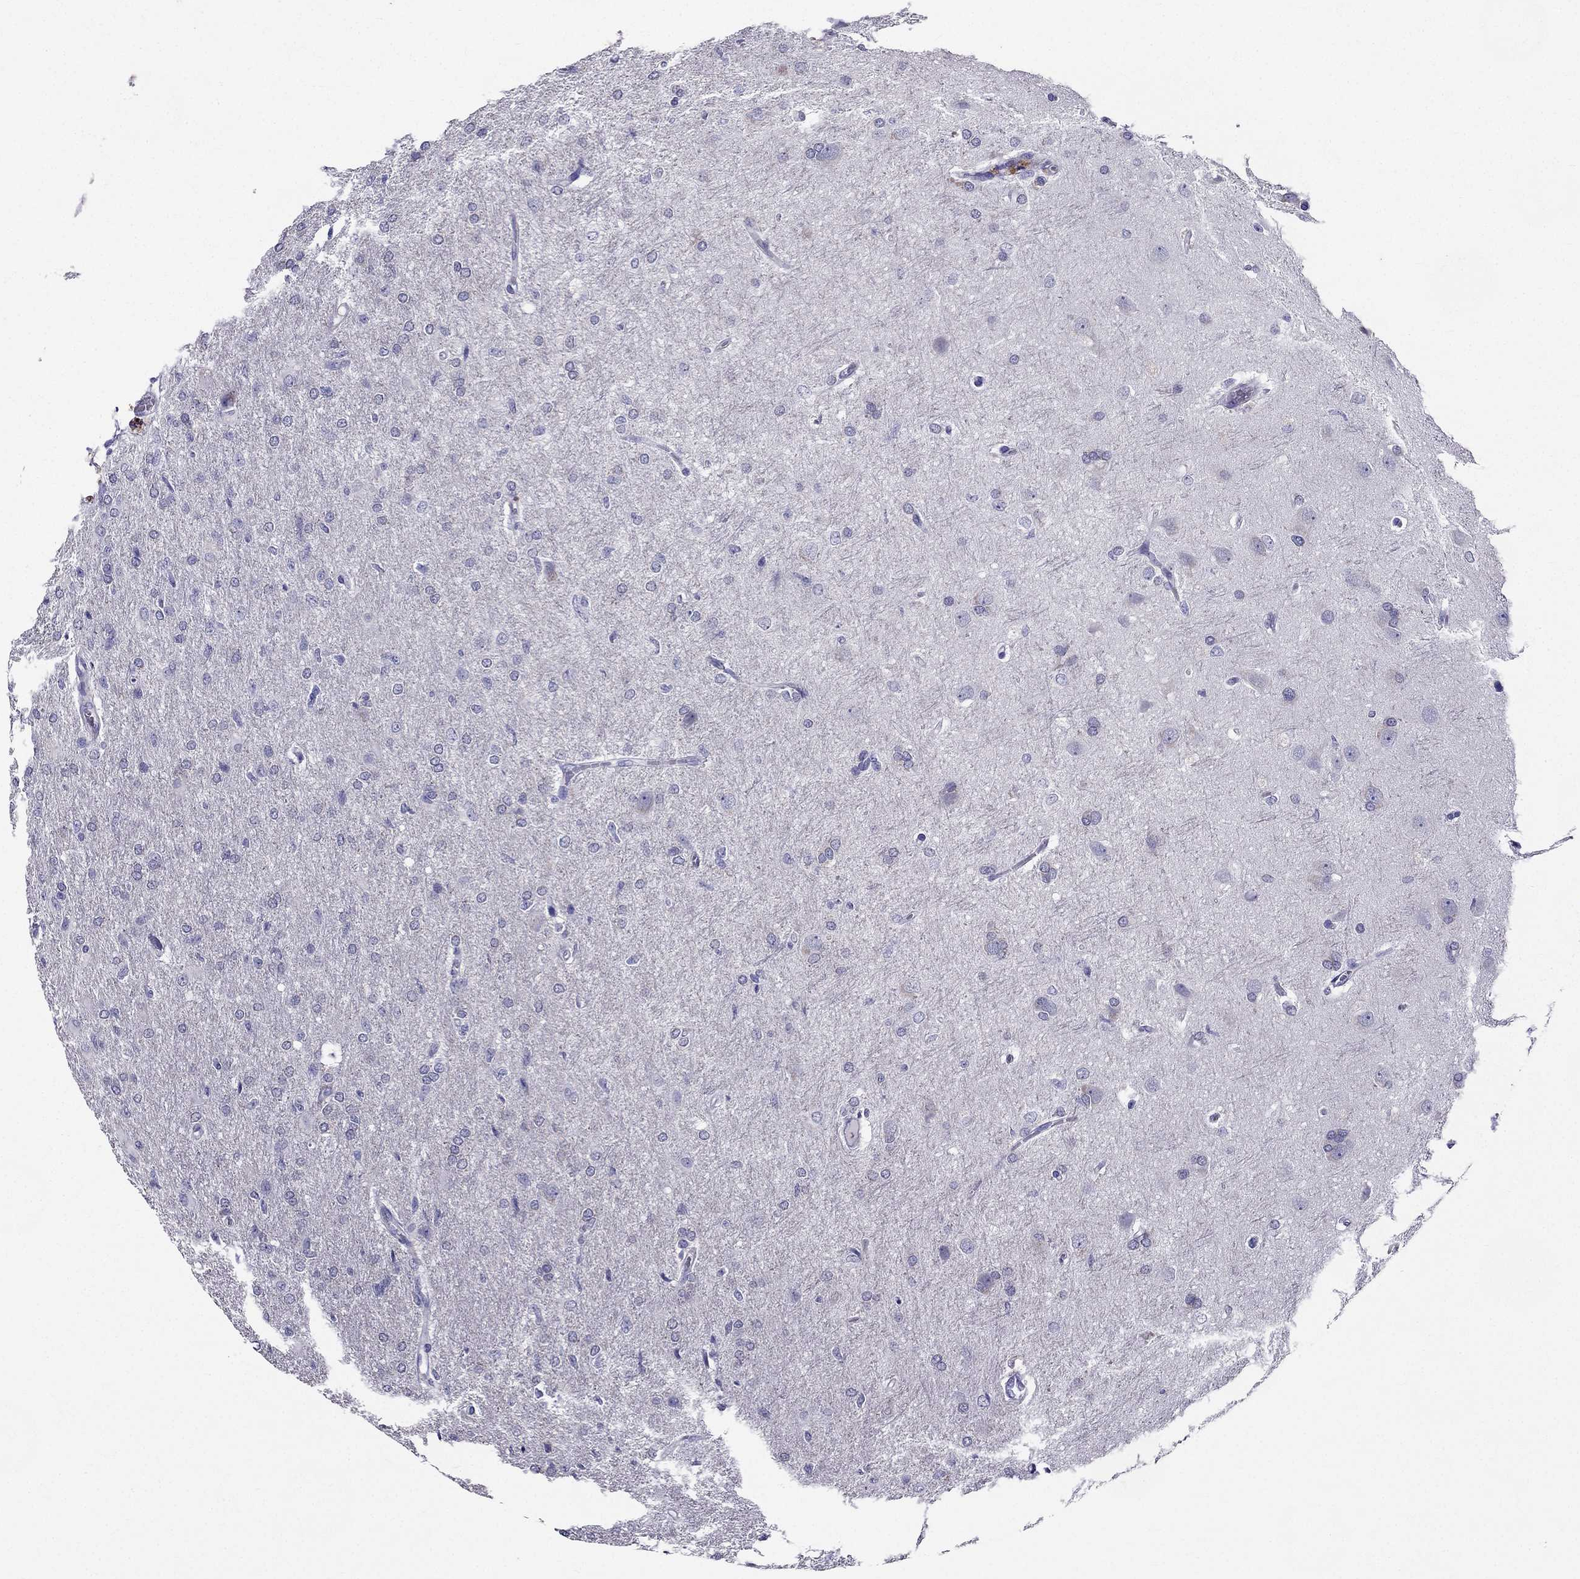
{"staining": {"intensity": "negative", "quantity": "none", "location": "none"}, "tissue": "glioma", "cell_type": "Tumor cells", "image_type": "cancer", "snomed": [{"axis": "morphology", "description": "Glioma, malignant, High grade"}, {"axis": "topography", "description": "Brain"}], "caption": "Photomicrograph shows no significant protein expression in tumor cells of glioma. (Immunohistochemistry, brightfield microscopy, high magnification).", "gene": "ZNF541", "patient": {"sex": "male", "age": 68}}